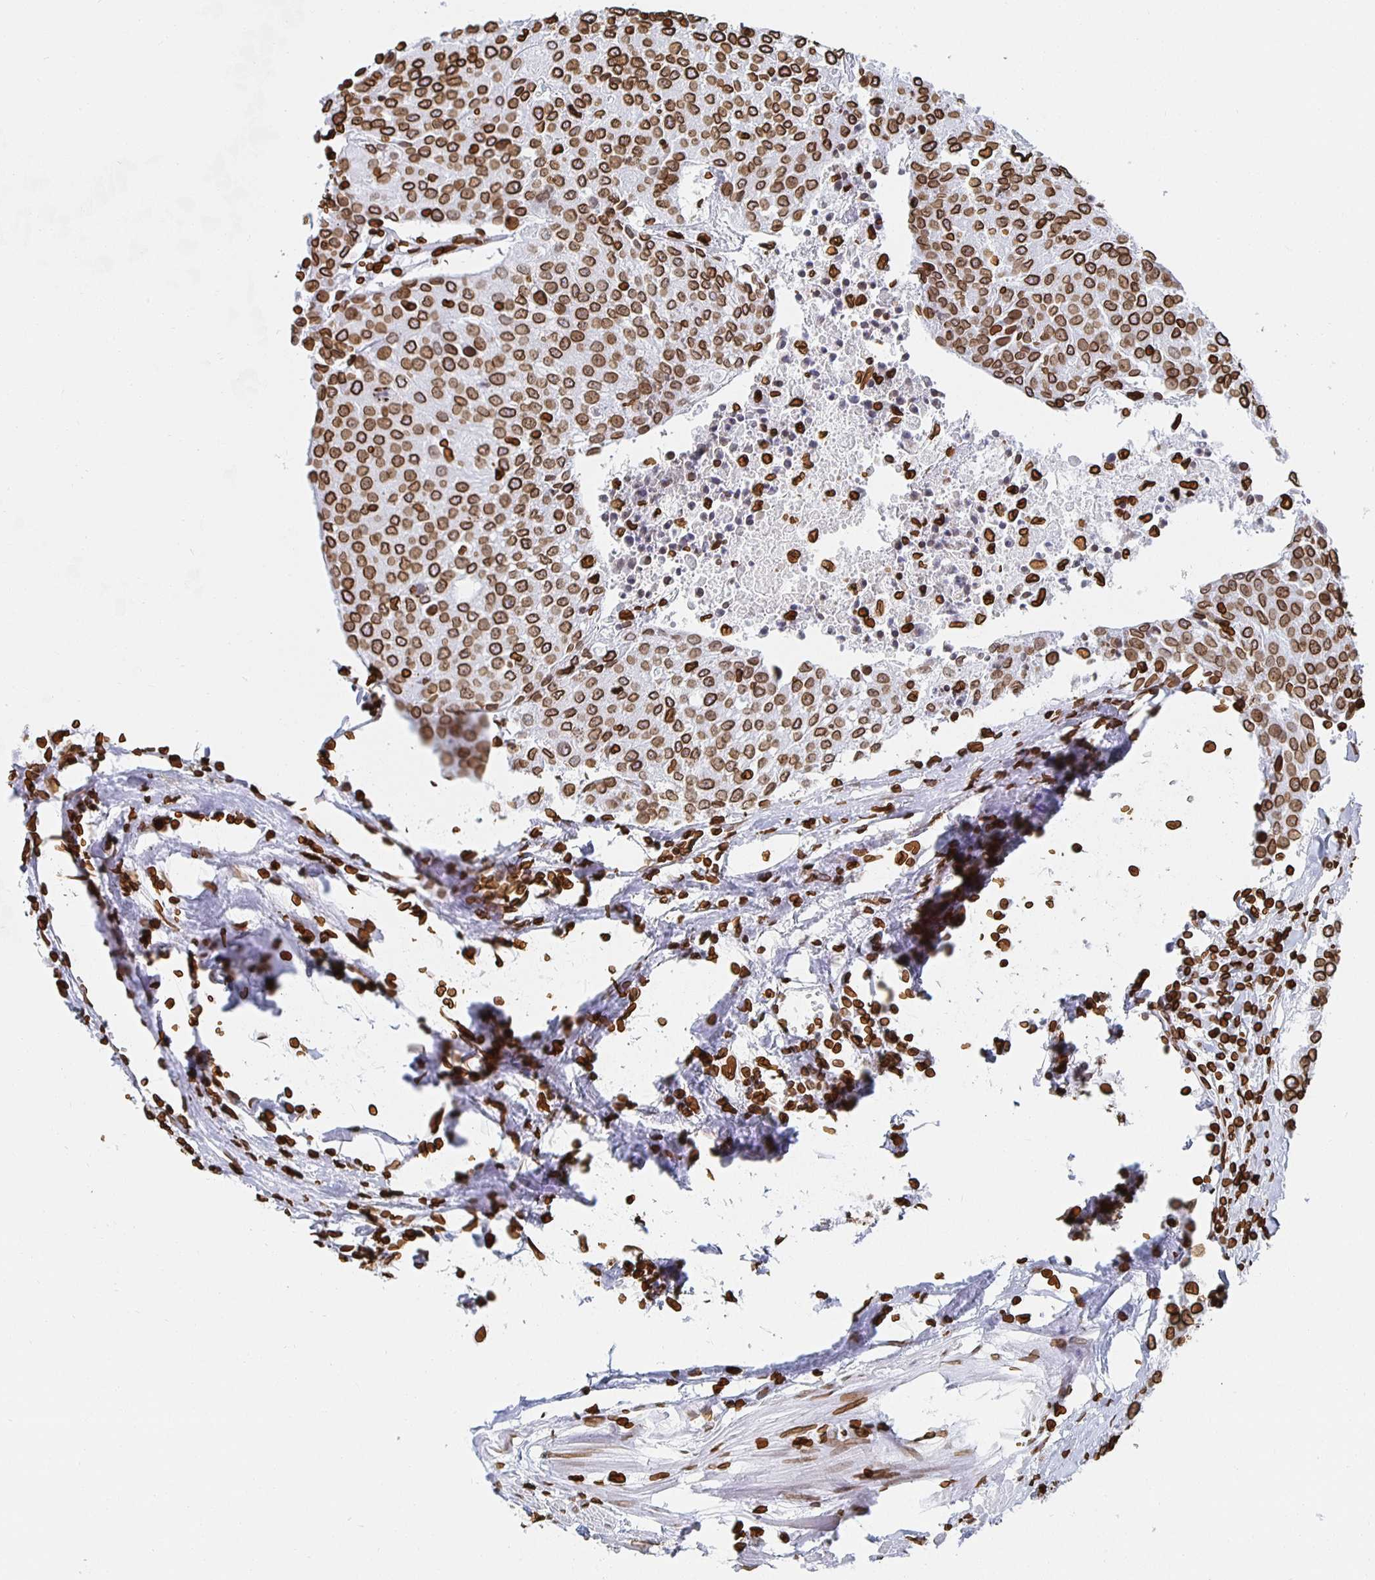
{"staining": {"intensity": "strong", "quantity": ">75%", "location": "cytoplasmic/membranous,nuclear"}, "tissue": "urothelial cancer", "cell_type": "Tumor cells", "image_type": "cancer", "snomed": [{"axis": "morphology", "description": "Urothelial carcinoma, High grade"}, {"axis": "topography", "description": "Urinary bladder"}], "caption": "Tumor cells exhibit strong cytoplasmic/membranous and nuclear staining in approximately >75% of cells in high-grade urothelial carcinoma.", "gene": "LMNB1", "patient": {"sex": "female", "age": 85}}